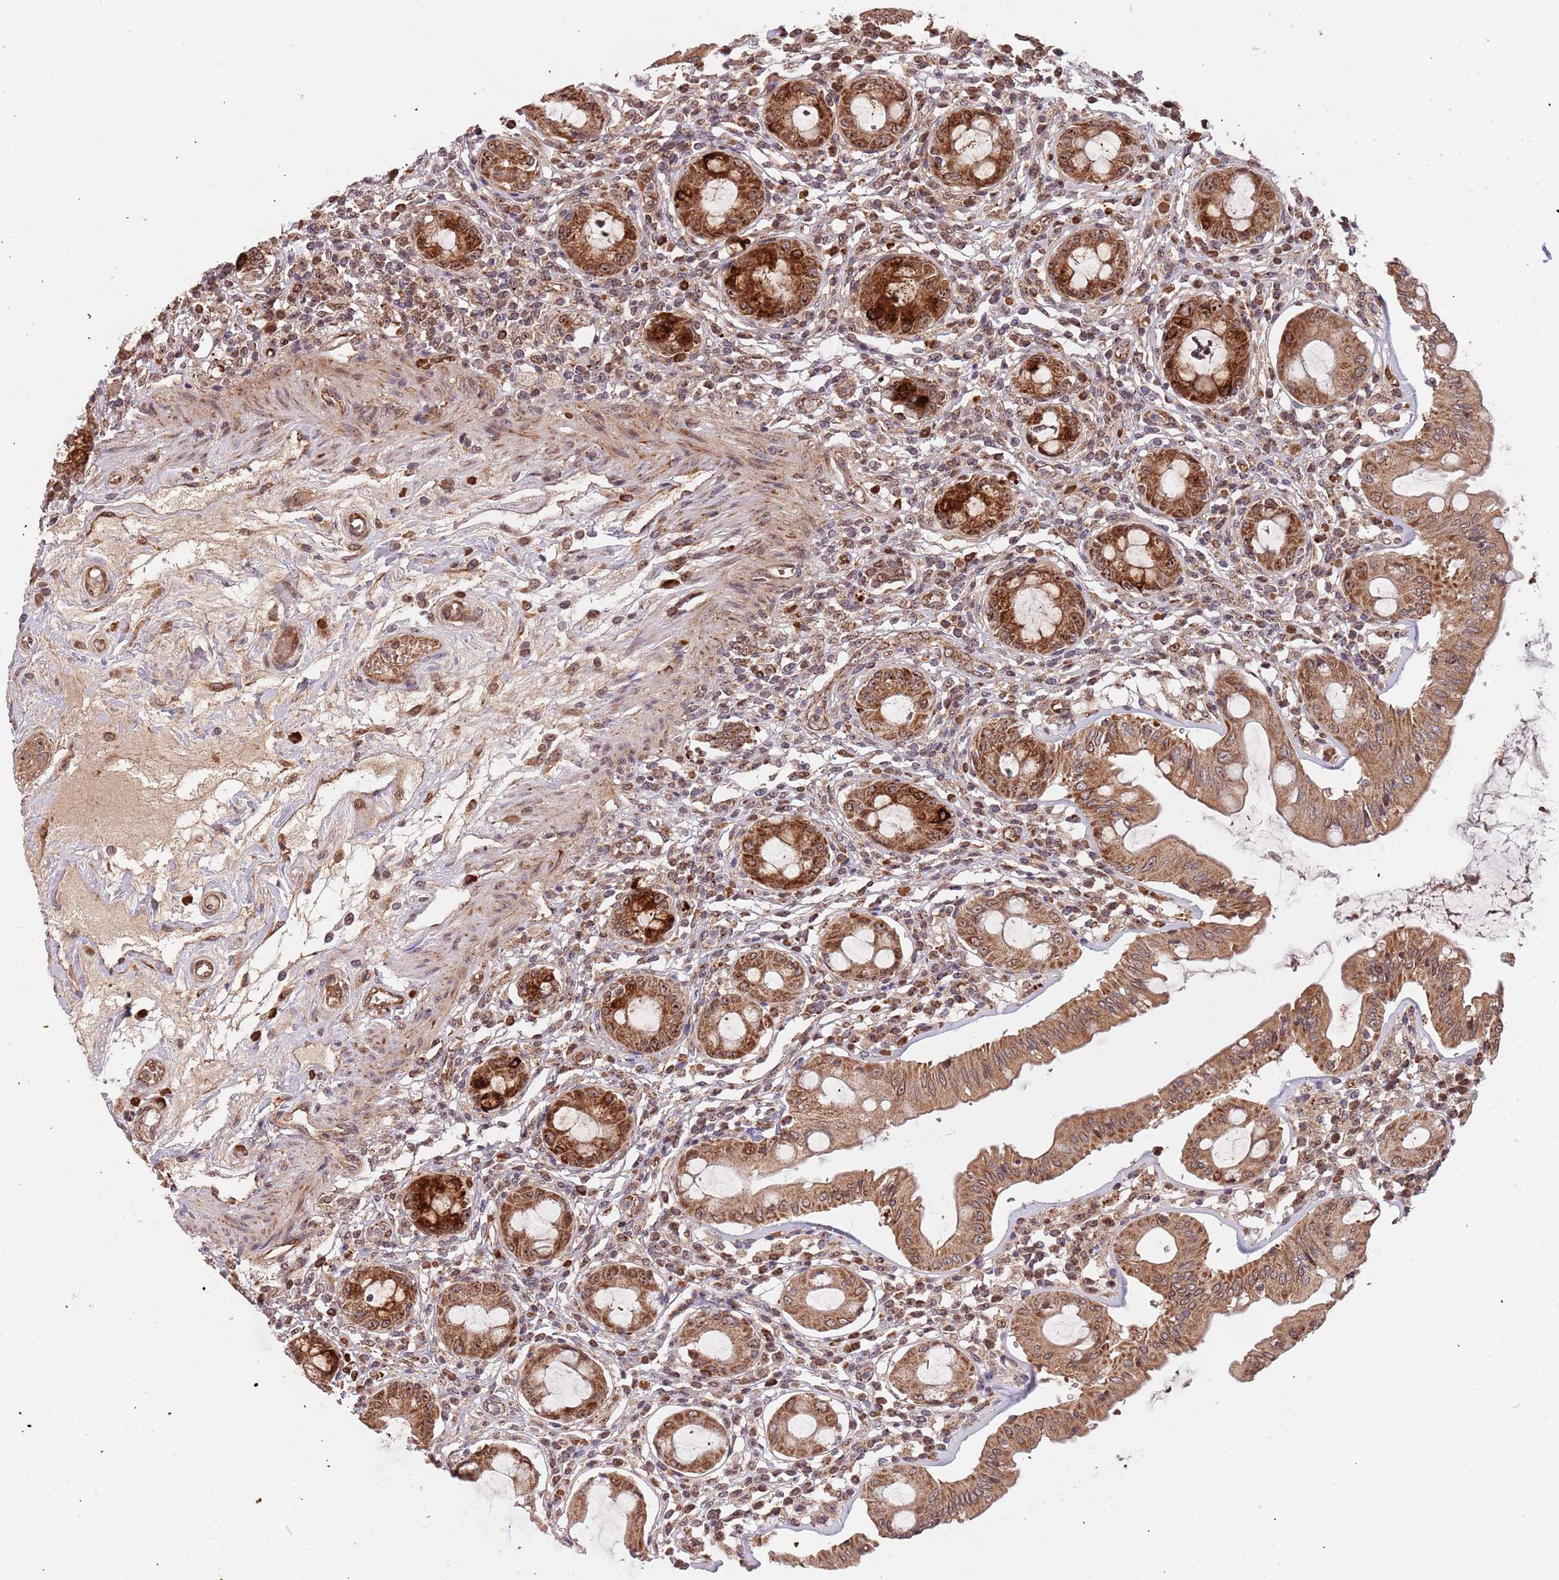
{"staining": {"intensity": "strong", "quantity": ">75%", "location": "cytoplasmic/membranous"}, "tissue": "rectum", "cell_type": "Glandular cells", "image_type": "normal", "snomed": [{"axis": "morphology", "description": "Normal tissue, NOS"}, {"axis": "topography", "description": "Rectum"}], "caption": "Glandular cells display strong cytoplasmic/membranous positivity in about >75% of cells in unremarkable rectum.", "gene": "DCHS1", "patient": {"sex": "female", "age": 57}}